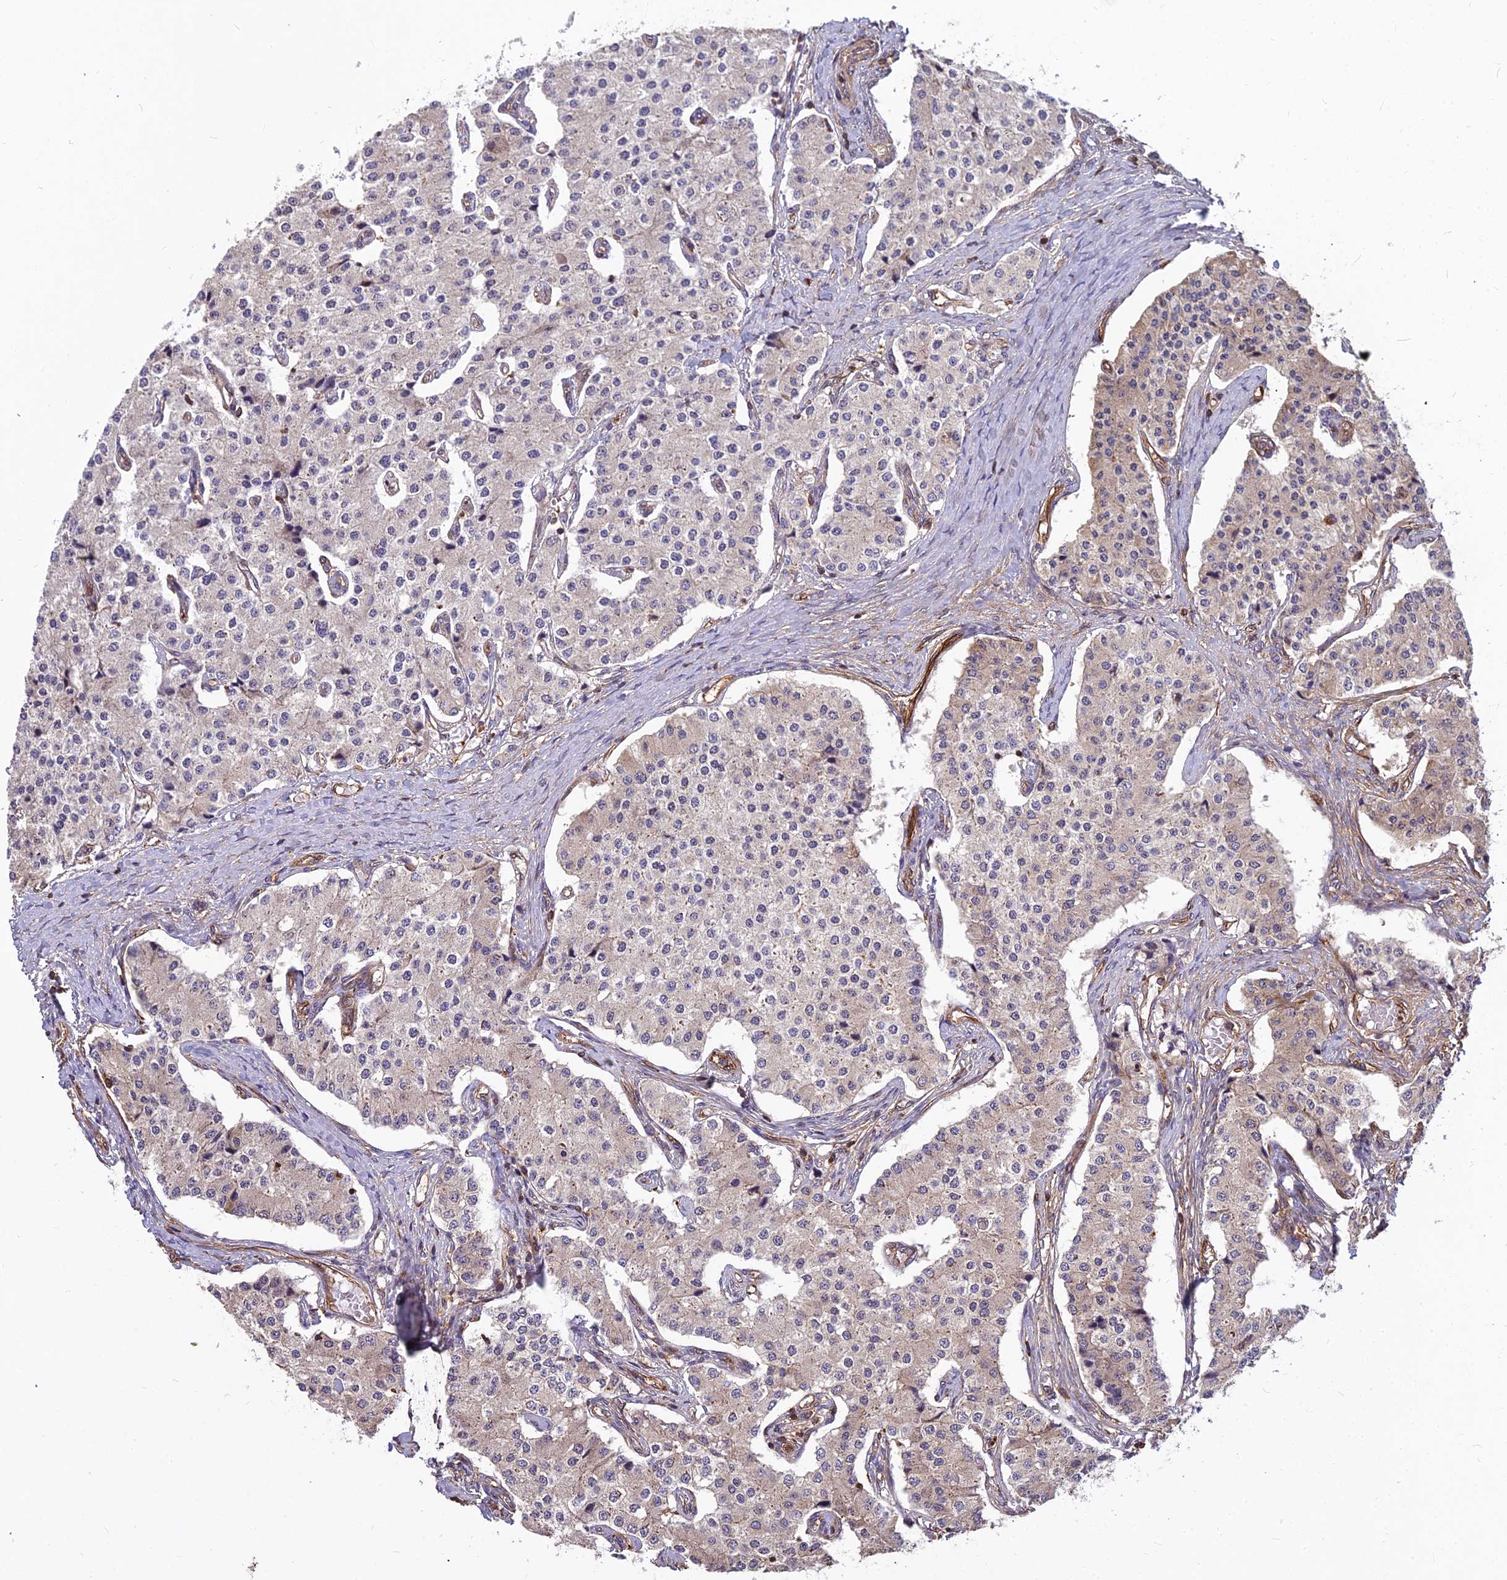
{"staining": {"intensity": "weak", "quantity": "25%-75%", "location": "cytoplasmic/membranous"}, "tissue": "carcinoid", "cell_type": "Tumor cells", "image_type": "cancer", "snomed": [{"axis": "morphology", "description": "Carcinoid, malignant, NOS"}, {"axis": "topography", "description": "Colon"}], "caption": "Brown immunohistochemical staining in carcinoid displays weak cytoplasmic/membranous positivity in about 25%-75% of tumor cells.", "gene": "TCEA3", "patient": {"sex": "female", "age": 52}}